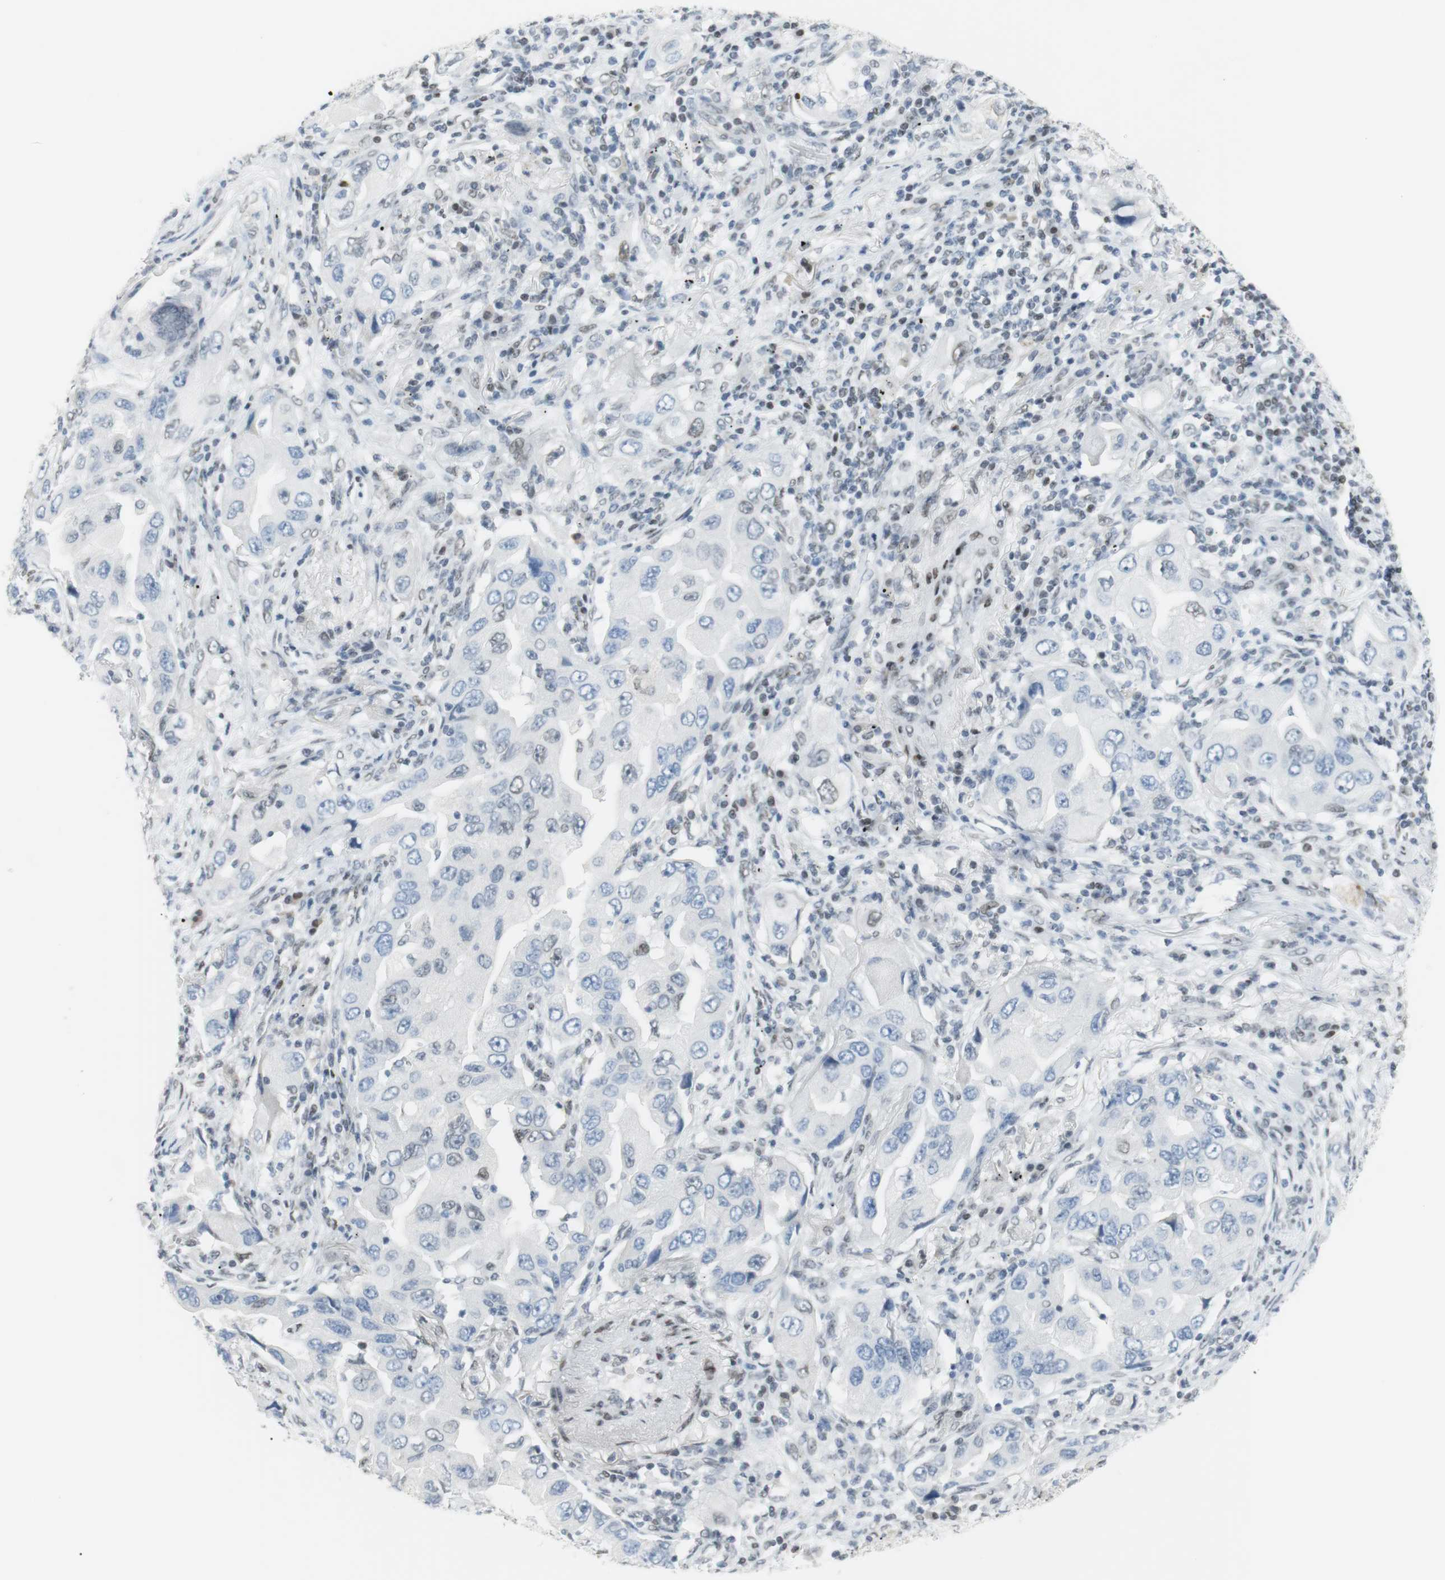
{"staining": {"intensity": "negative", "quantity": "none", "location": "none"}, "tissue": "lung cancer", "cell_type": "Tumor cells", "image_type": "cancer", "snomed": [{"axis": "morphology", "description": "Adenocarcinoma, NOS"}, {"axis": "topography", "description": "Lung"}], "caption": "The IHC histopathology image has no significant staining in tumor cells of lung cancer (adenocarcinoma) tissue. (DAB (3,3'-diaminobenzidine) immunohistochemistry (IHC), high magnification).", "gene": "BMI1", "patient": {"sex": "female", "age": 65}}